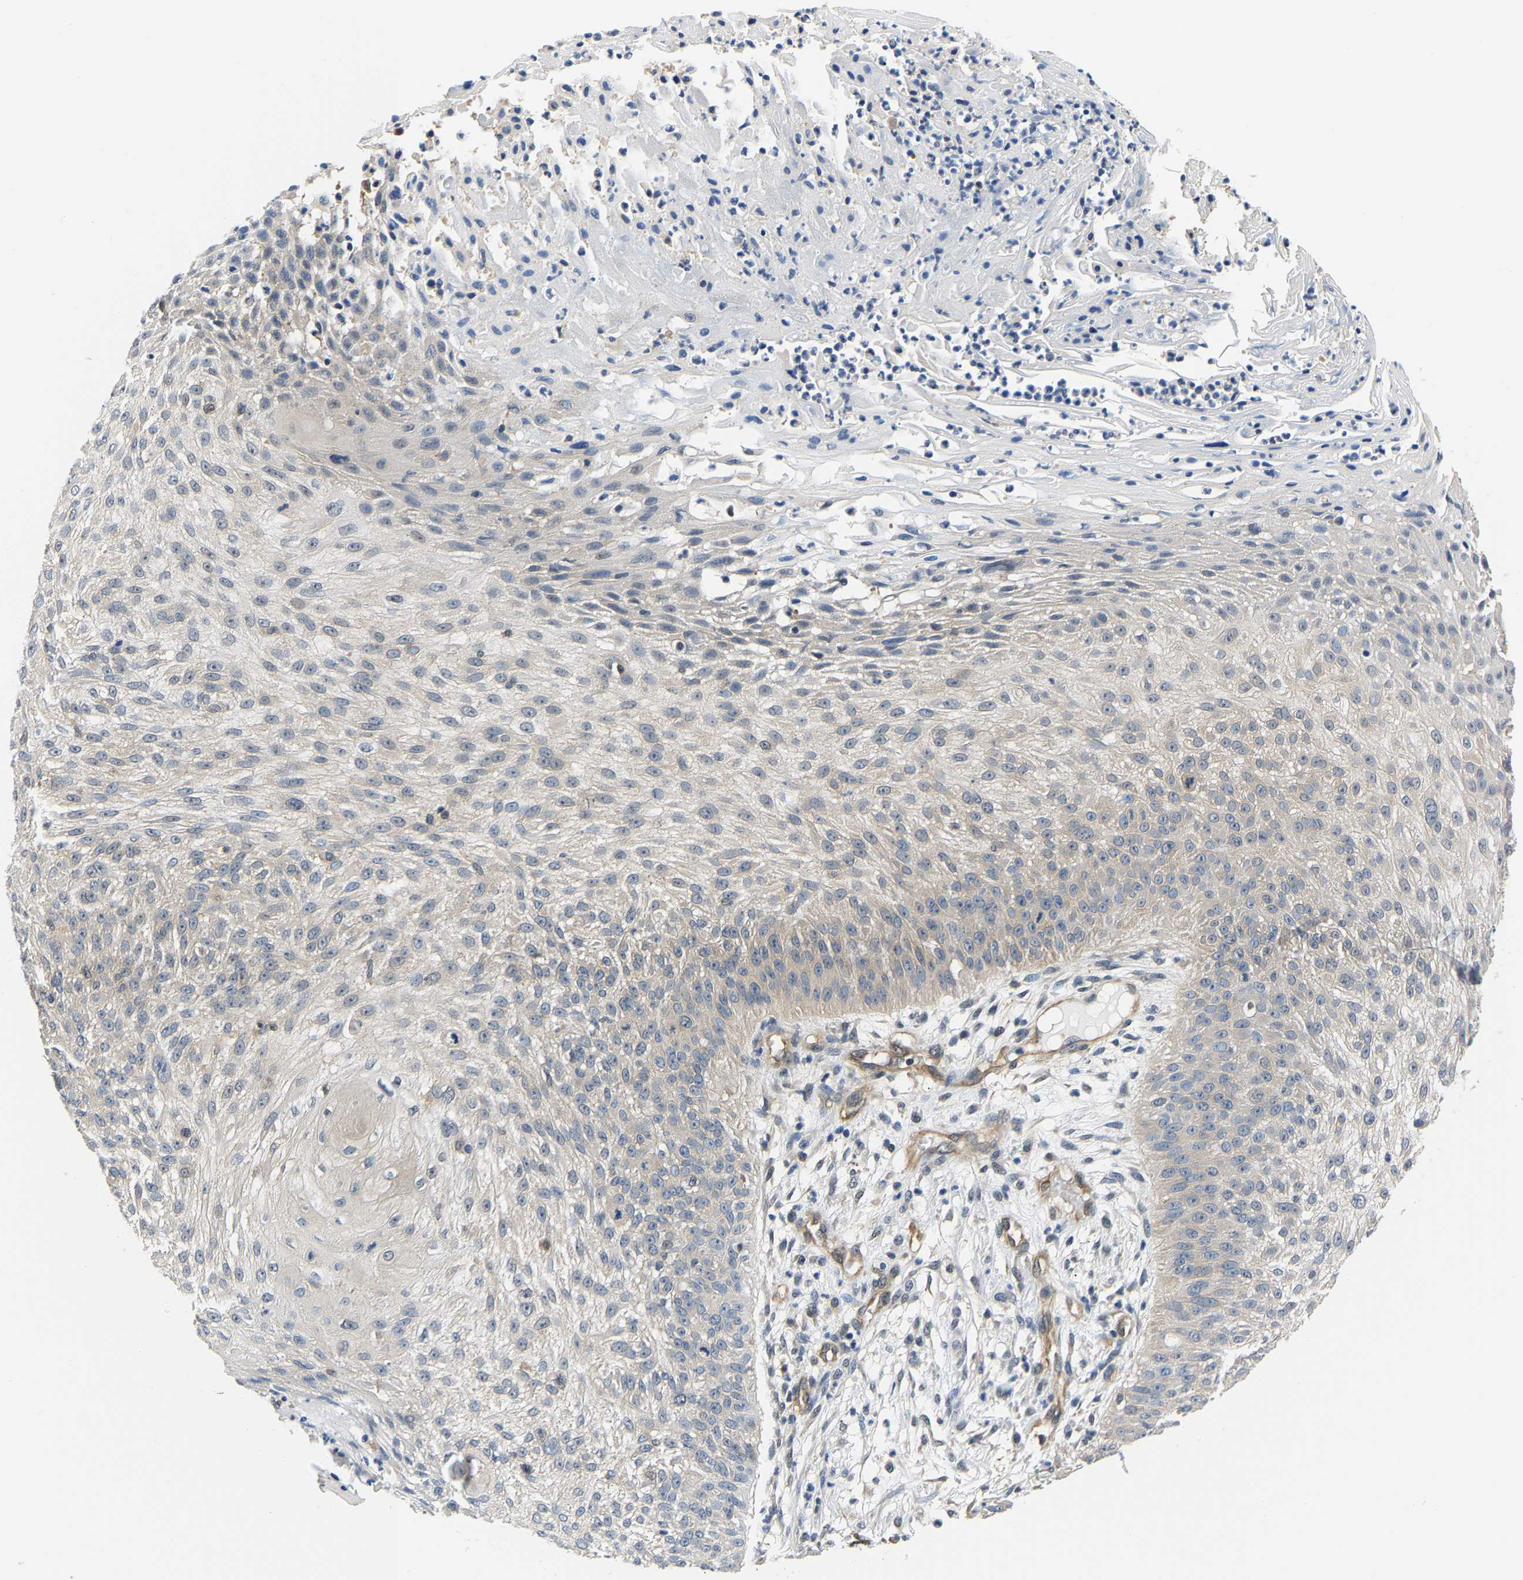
{"staining": {"intensity": "negative", "quantity": "none", "location": "none"}, "tissue": "skin cancer", "cell_type": "Tumor cells", "image_type": "cancer", "snomed": [{"axis": "morphology", "description": "Squamous cell carcinoma, NOS"}, {"axis": "topography", "description": "Skin"}], "caption": "An image of human skin cancer (squamous cell carcinoma) is negative for staining in tumor cells.", "gene": "ARHGEF12", "patient": {"sex": "female", "age": 80}}